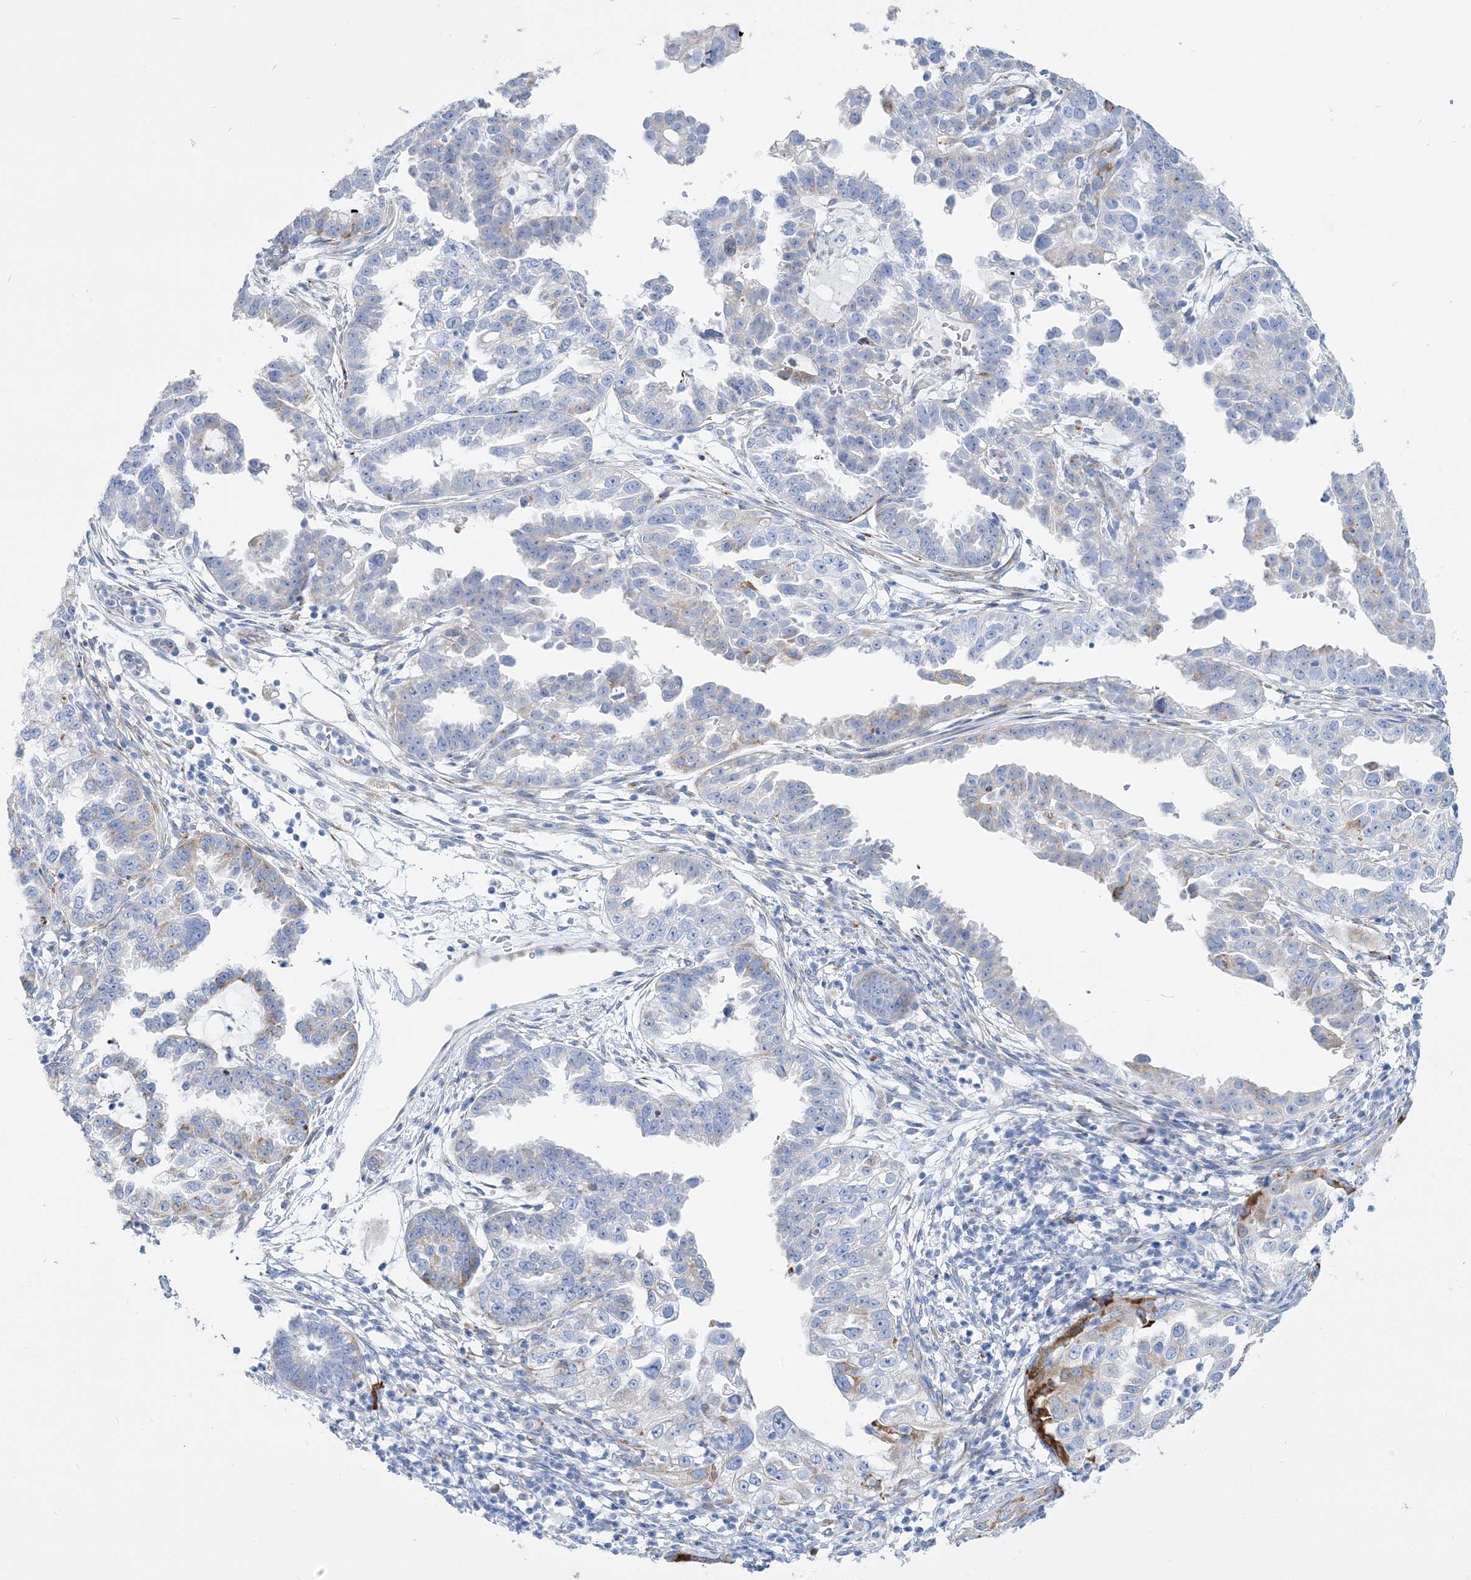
{"staining": {"intensity": "strong", "quantity": "<25%", "location": "cytoplasmic/membranous"}, "tissue": "endometrial cancer", "cell_type": "Tumor cells", "image_type": "cancer", "snomed": [{"axis": "morphology", "description": "Adenocarcinoma, NOS"}, {"axis": "topography", "description": "Endometrium"}], "caption": "A medium amount of strong cytoplasmic/membranous positivity is appreciated in about <25% of tumor cells in endometrial adenocarcinoma tissue.", "gene": "TSPYL6", "patient": {"sex": "female", "age": 85}}